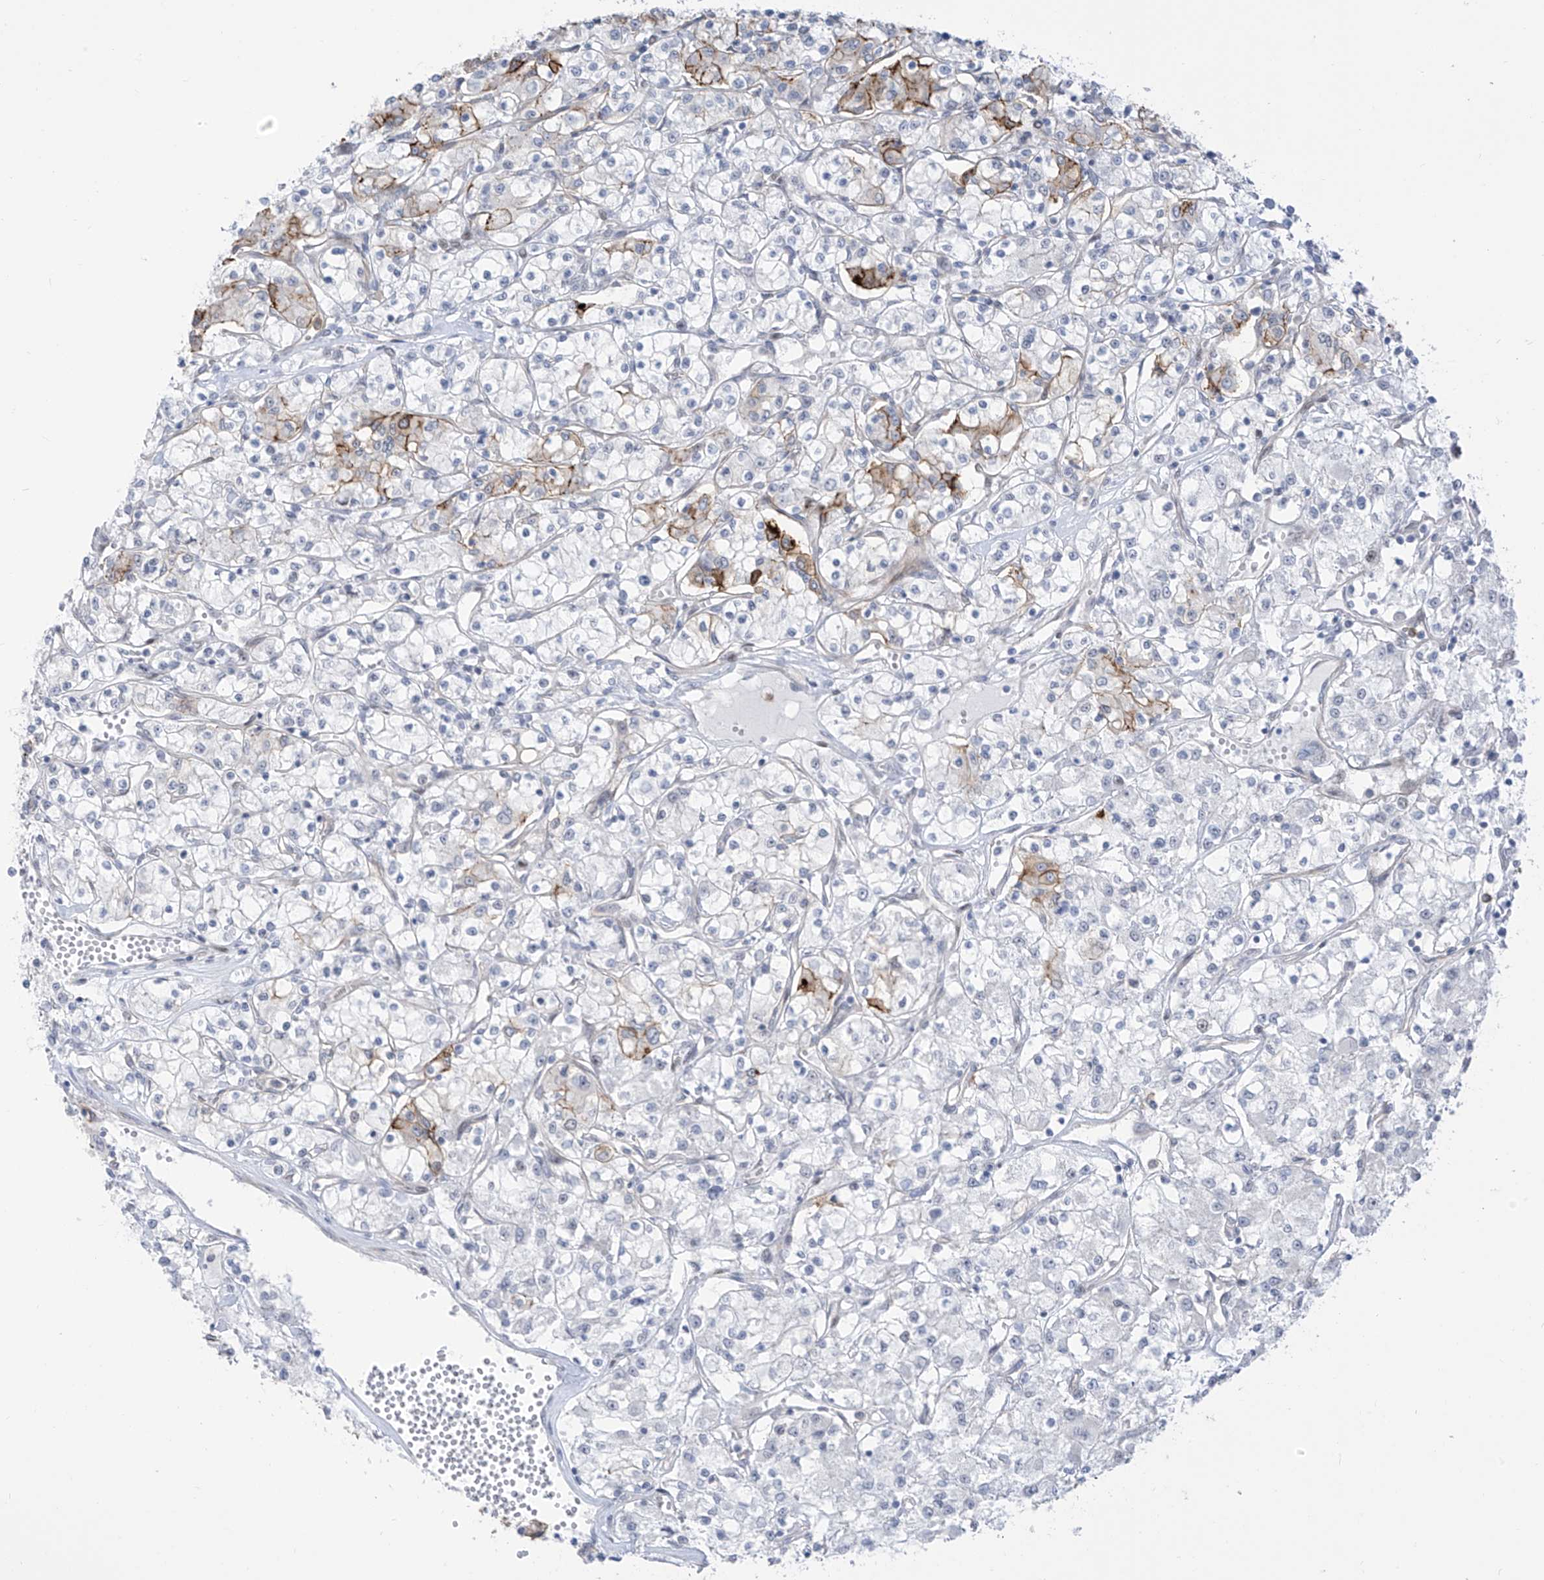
{"staining": {"intensity": "moderate", "quantity": "<25%", "location": "cytoplasmic/membranous"}, "tissue": "renal cancer", "cell_type": "Tumor cells", "image_type": "cancer", "snomed": [{"axis": "morphology", "description": "Adenocarcinoma, NOS"}, {"axis": "topography", "description": "Kidney"}], "caption": "The histopathology image reveals a brown stain indicating the presence of a protein in the cytoplasmic/membranous of tumor cells in adenocarcinoma (renal). (brown staining indicates protein expression, while blue staining denotes nuclei).", "gene": "LIN9", "patient": {"sex": "female", "age": 59}}